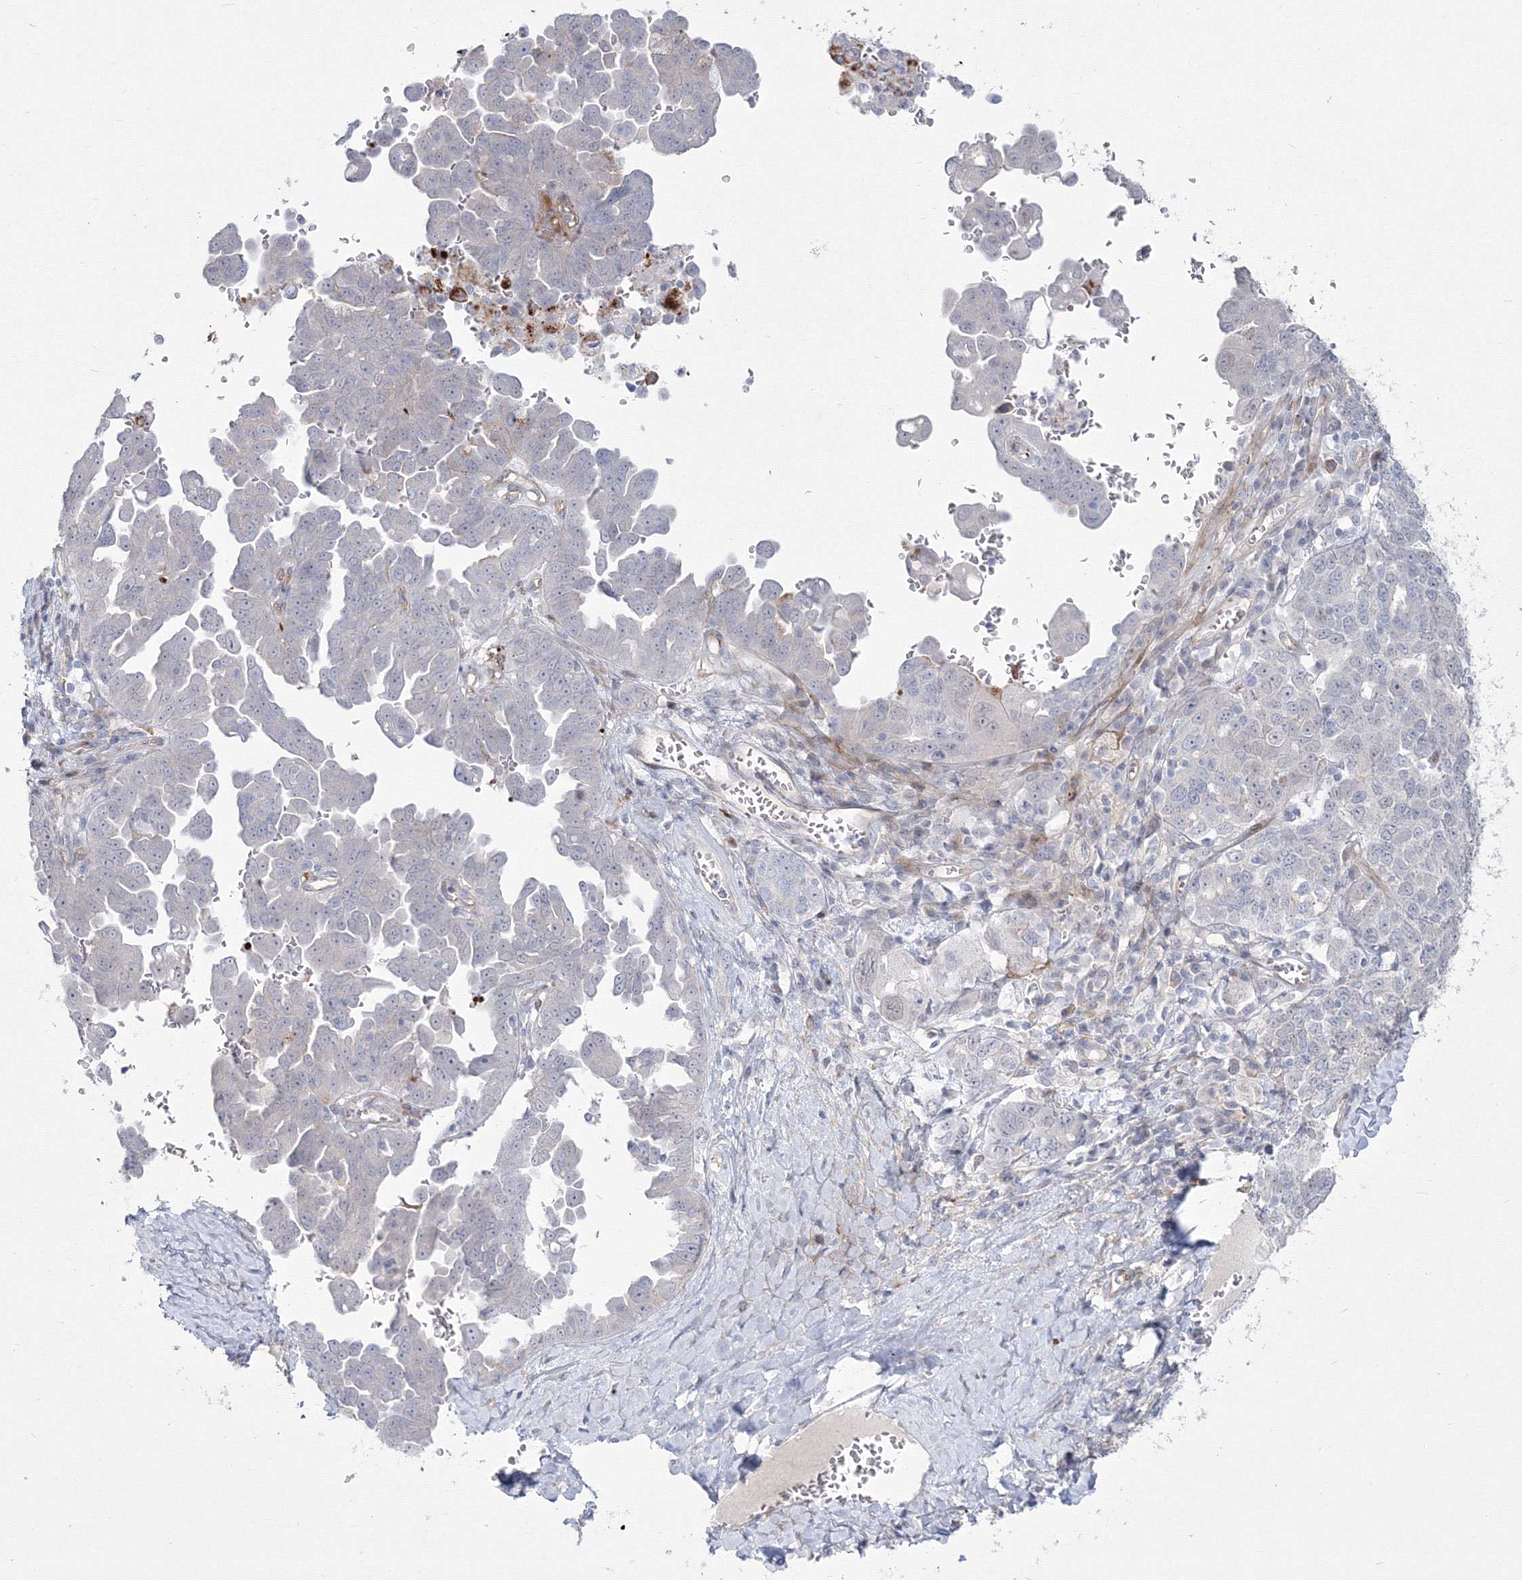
{"staining": {"intensity": "negative", "quantity": "none", "location": "none"}, "tissue": "ovarian cancer", "cell_type": "Tumor cells", "image_type": "cancer", "snomed": [{"axis": "morphology", "description": "Carcinoma, endometroid"}, {"axis": "topography", "description": "Ovary"}], "caption": "Endometroid carcinoma (ovarian) was stained to show a protein in brown. There is no significant staining in tumor cells. (DAB (3,3'-diaminobenzidine) IHC with hematoxylin counter stain).", "gene": "HYAL2", "patient": {"sex": "female", "age": 62}}